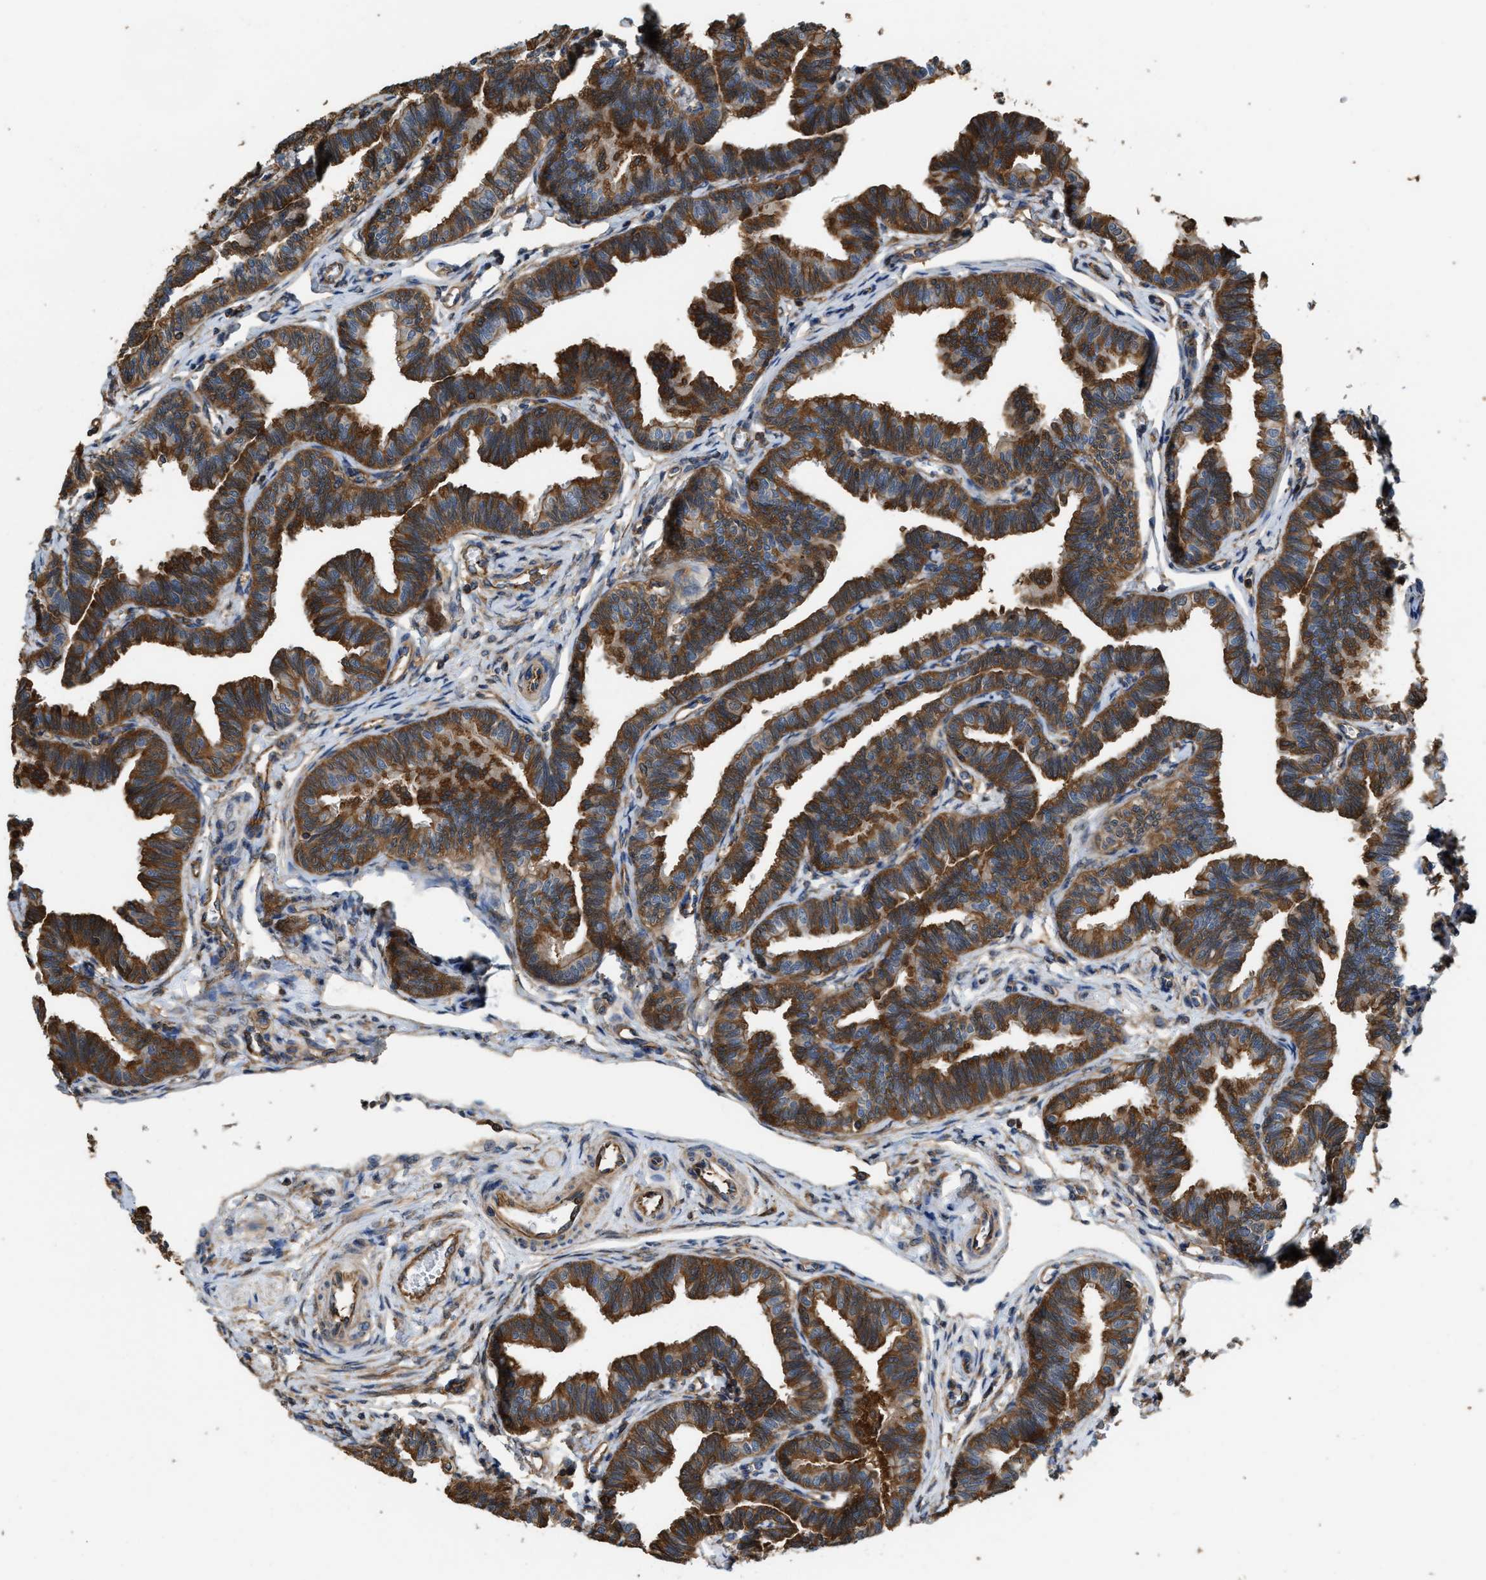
{"staining": {"intensity": "strong", "quantity": ">75%", "location": "cytoplasmic/membranous"}, "tissue": "fallopian tube", "cell_type": "Glandular cells", "image_type": "normal", "snomed": [{"axis": "morphology", "description": "Normal tissue, NOS"}, {"axis": "topography", "description": "Fallopian tube"}, {"axis": "topography", "description": "Ovary"}], "caption": "High-power microscopy captured an IHC image of benign fallopian tube, revealing strong cytoplasmic/membranous positivity in about >75% of glandular cells.", "gene": "ATIC", "patient": {"sex": "female", "age": 23}}